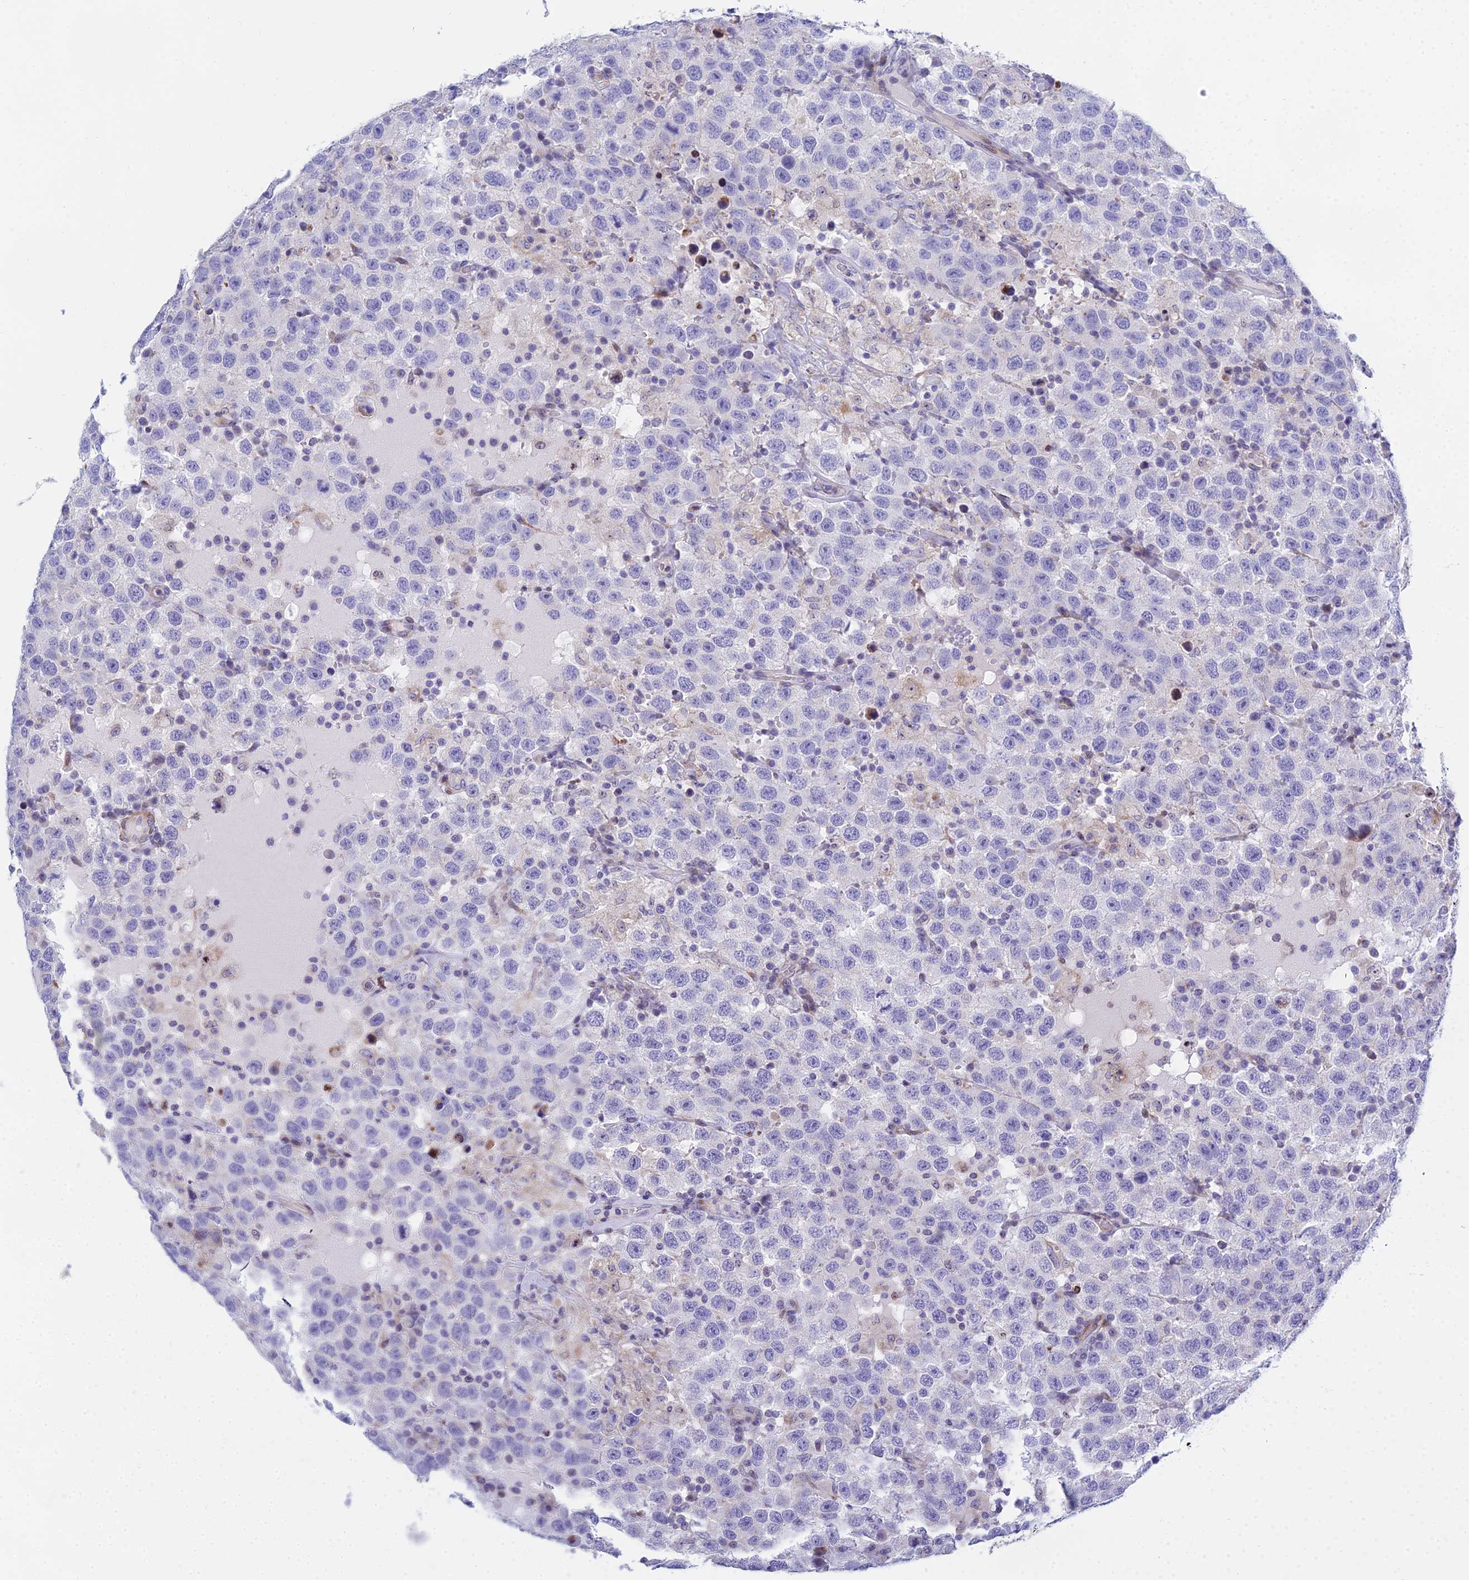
{"staining": {"intensity": "negative", "quantity": "none", "location": "none"}, "tissue": "testis cancer", "cell_type": "Tumor cells", "image_type": "cancer", "snomed": [{"axis": "morphology", "description": "Seminoma, NOS"}, {"axis": "topography", "description": "Testis"}], "caption": "This is a micrograph of immunohistochemistry staining of seminoma (testis), which shows no expression in tumor cells.", "gene": "PRR13", "patient": {"sex": "male", "age": 41}}